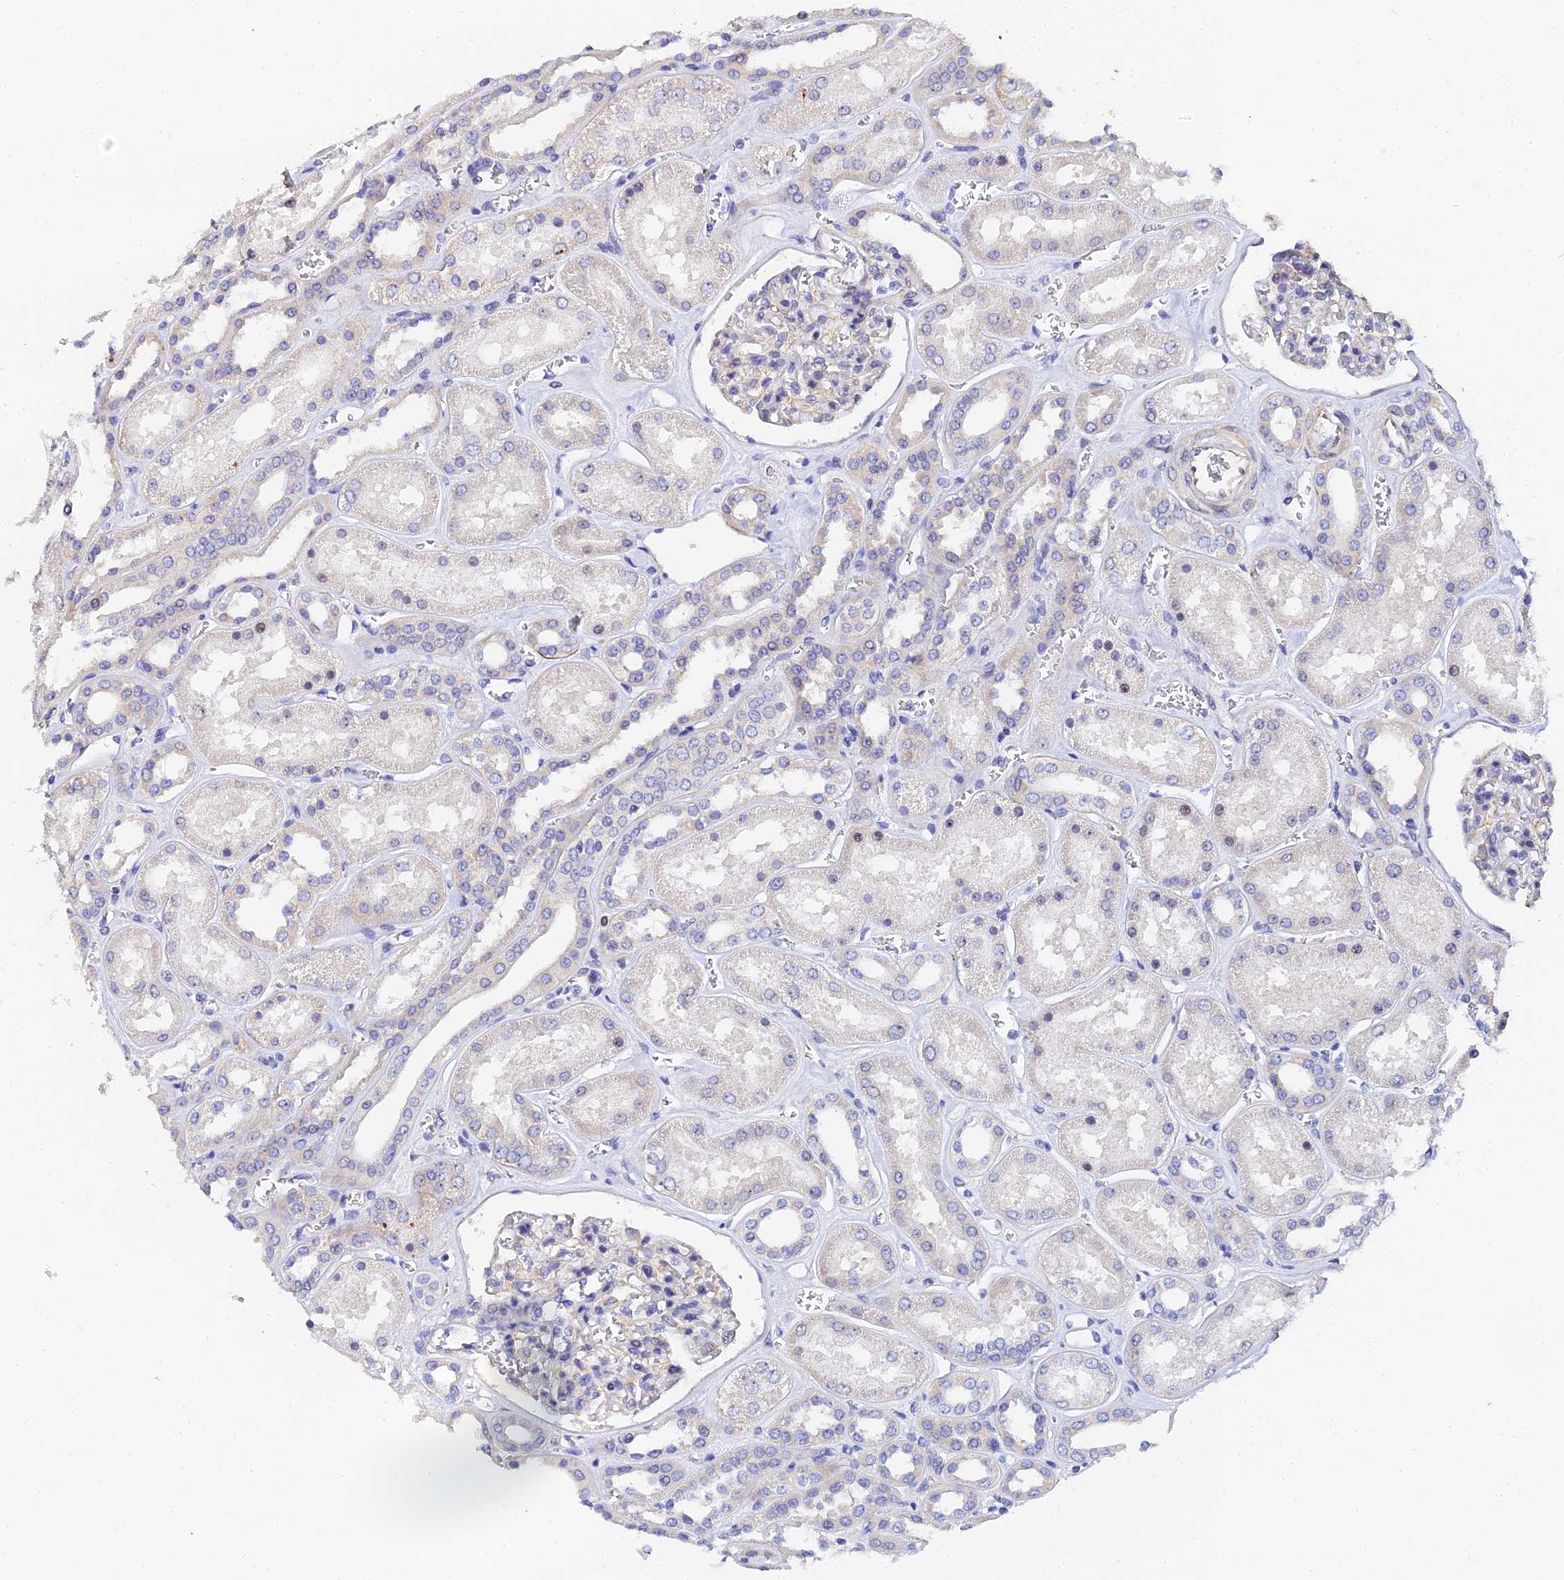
{"staining": {"intensity": "negative", "quantity": "none", "location": "none"}, "tissue": "kidney", "cell_type": "Cells in glomeruli", "image_type": "normal", "snomed": [{"axis": "morphology", "description": "Normal tissue, NOS"}, {"axis": "morphology", "description": "Adenocarcinoma, NOS"}, {"axis": "topography", "description": "Kidney"}], "caption": "Immunohistochemical staining of normal human kidney displays no significant positivity in cells in glomeruli.", "gene": "ENSG00000268674", "patient": {"sex": "female", "age": 68}}